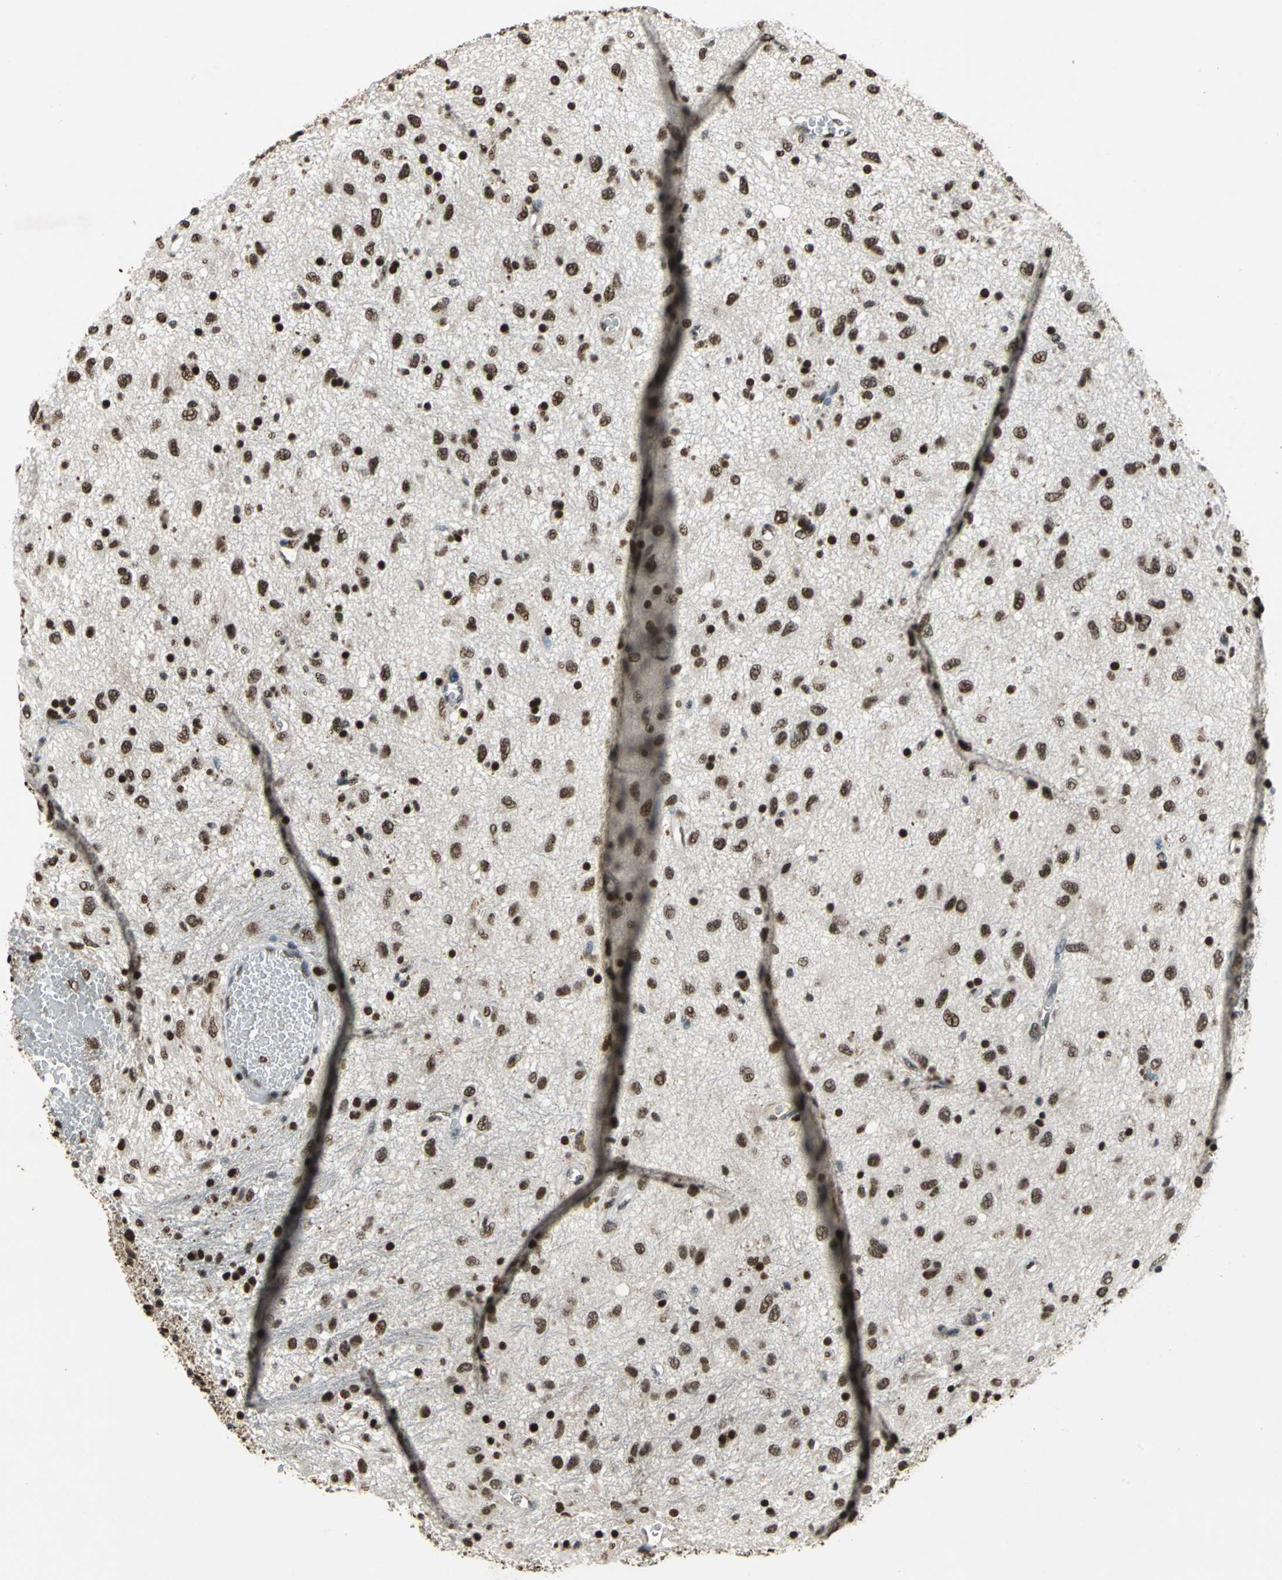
{"staining": {"intensity": "strong", "quantity": ">75%", "location": "nuclear"}, "tissue": "glioma", "cell_type": "Tumor cells", "image_type": "cancer", "snomed": [{"axis": "morphology", "description": "Glioma, malignant, Low grade"}, {"axis": "topography", "description": "Brain"}], "caption": "A high-resolution micrograph shows immunohistochemistry (IHC) staining of malignant glioma (low-grade), which reveals strong nuclear expression in approximately >75% of tumor cells.", "gene": "ANP32A", "patient": {"sex": "male", "age": 77}}